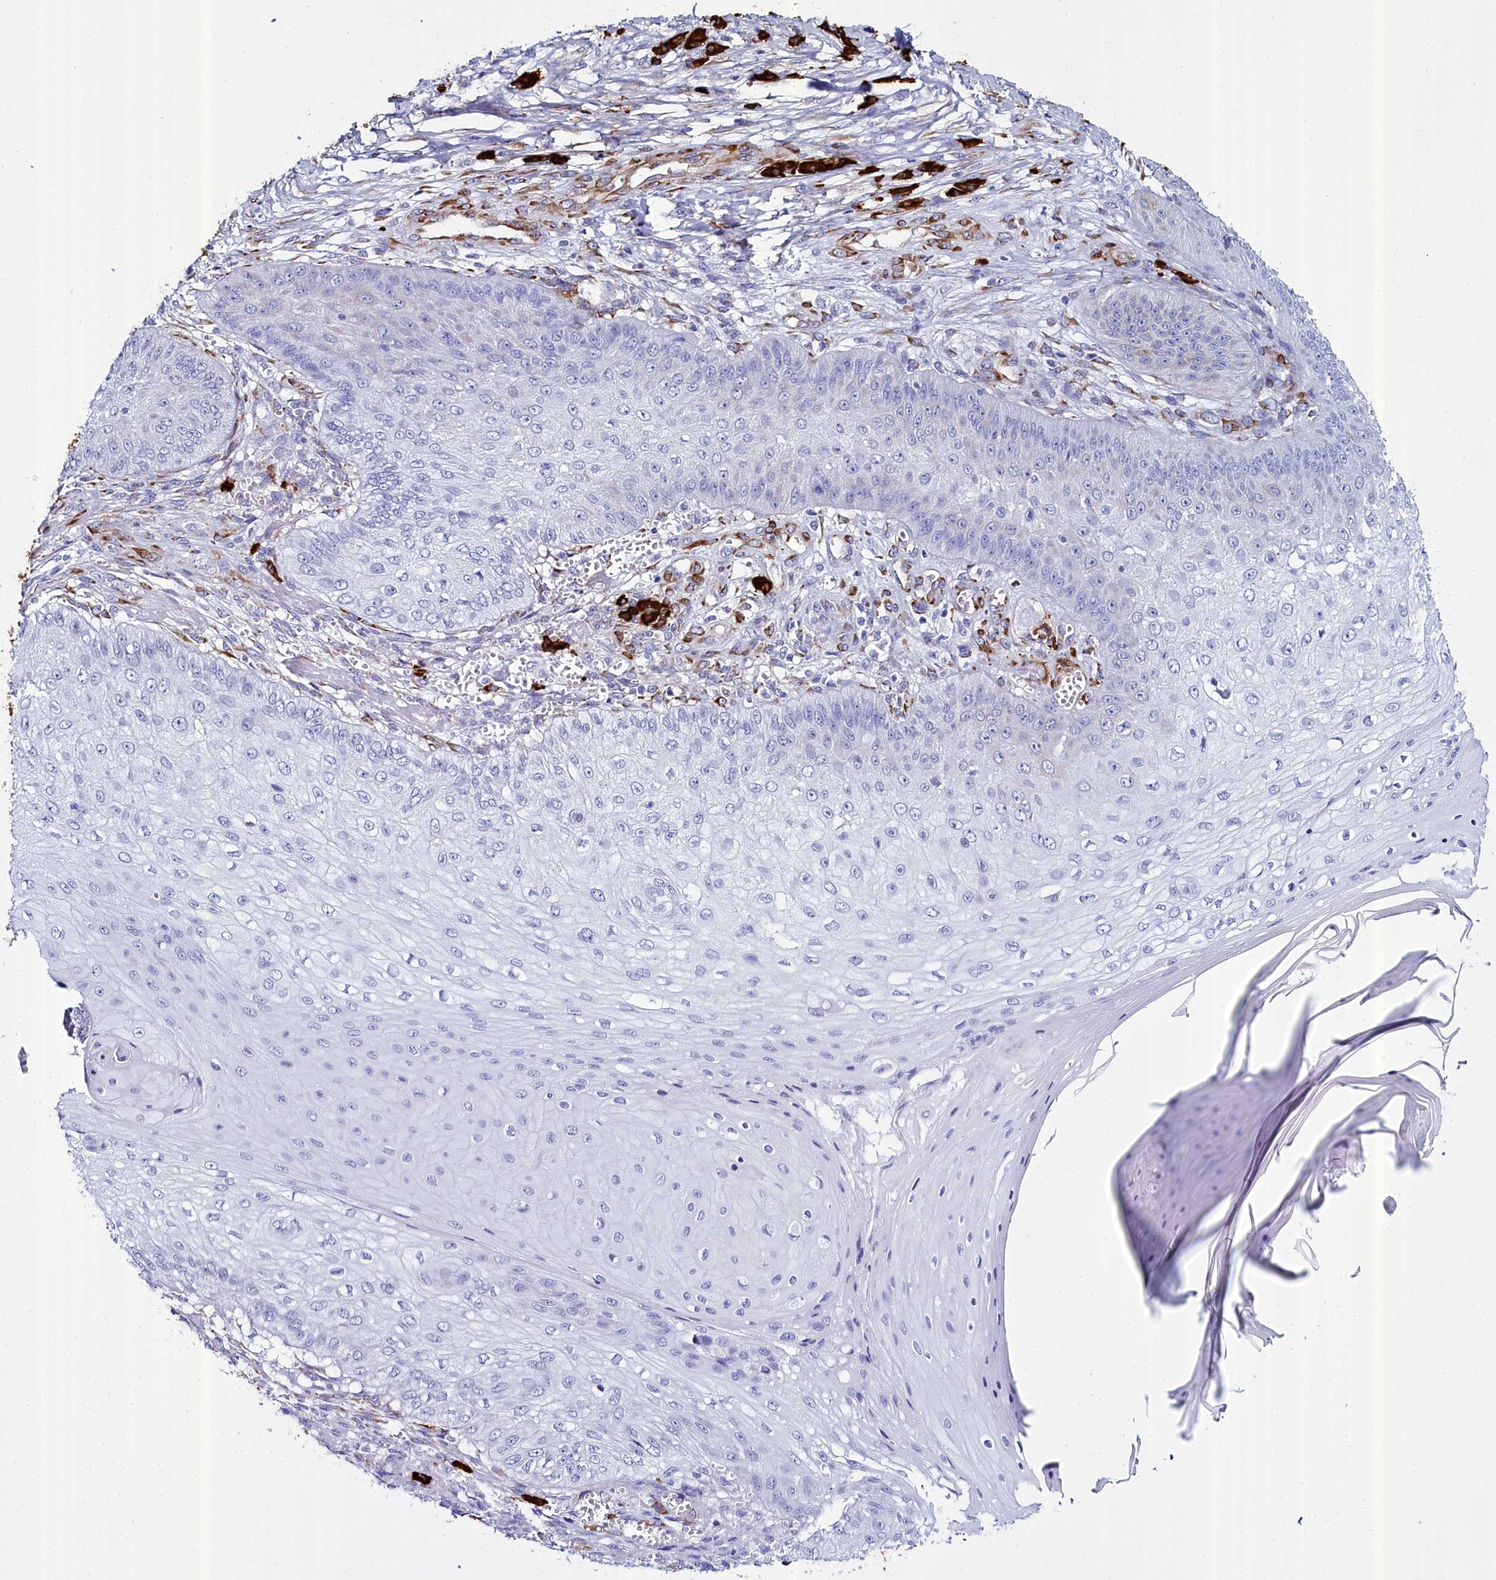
{"staining": {"intensity": "negative", "quantity": "none", "location": "none"}, "tissue": "skin cancer", "cell_type": "Tumor cells", "image_type": "cancer", "snomed": [{"axis": "morphology", "description": "Squamous cell carcinoma, NOS"}, {"axis": "topography", "description": "Skin"}], "caption": "The IHC photomicrograph has no significant expression in tumor cells of squamous cell carcinoma (skin) tissue.", "gene": "TXNDC5", "patient": {"sex": "male", "age": 70}}